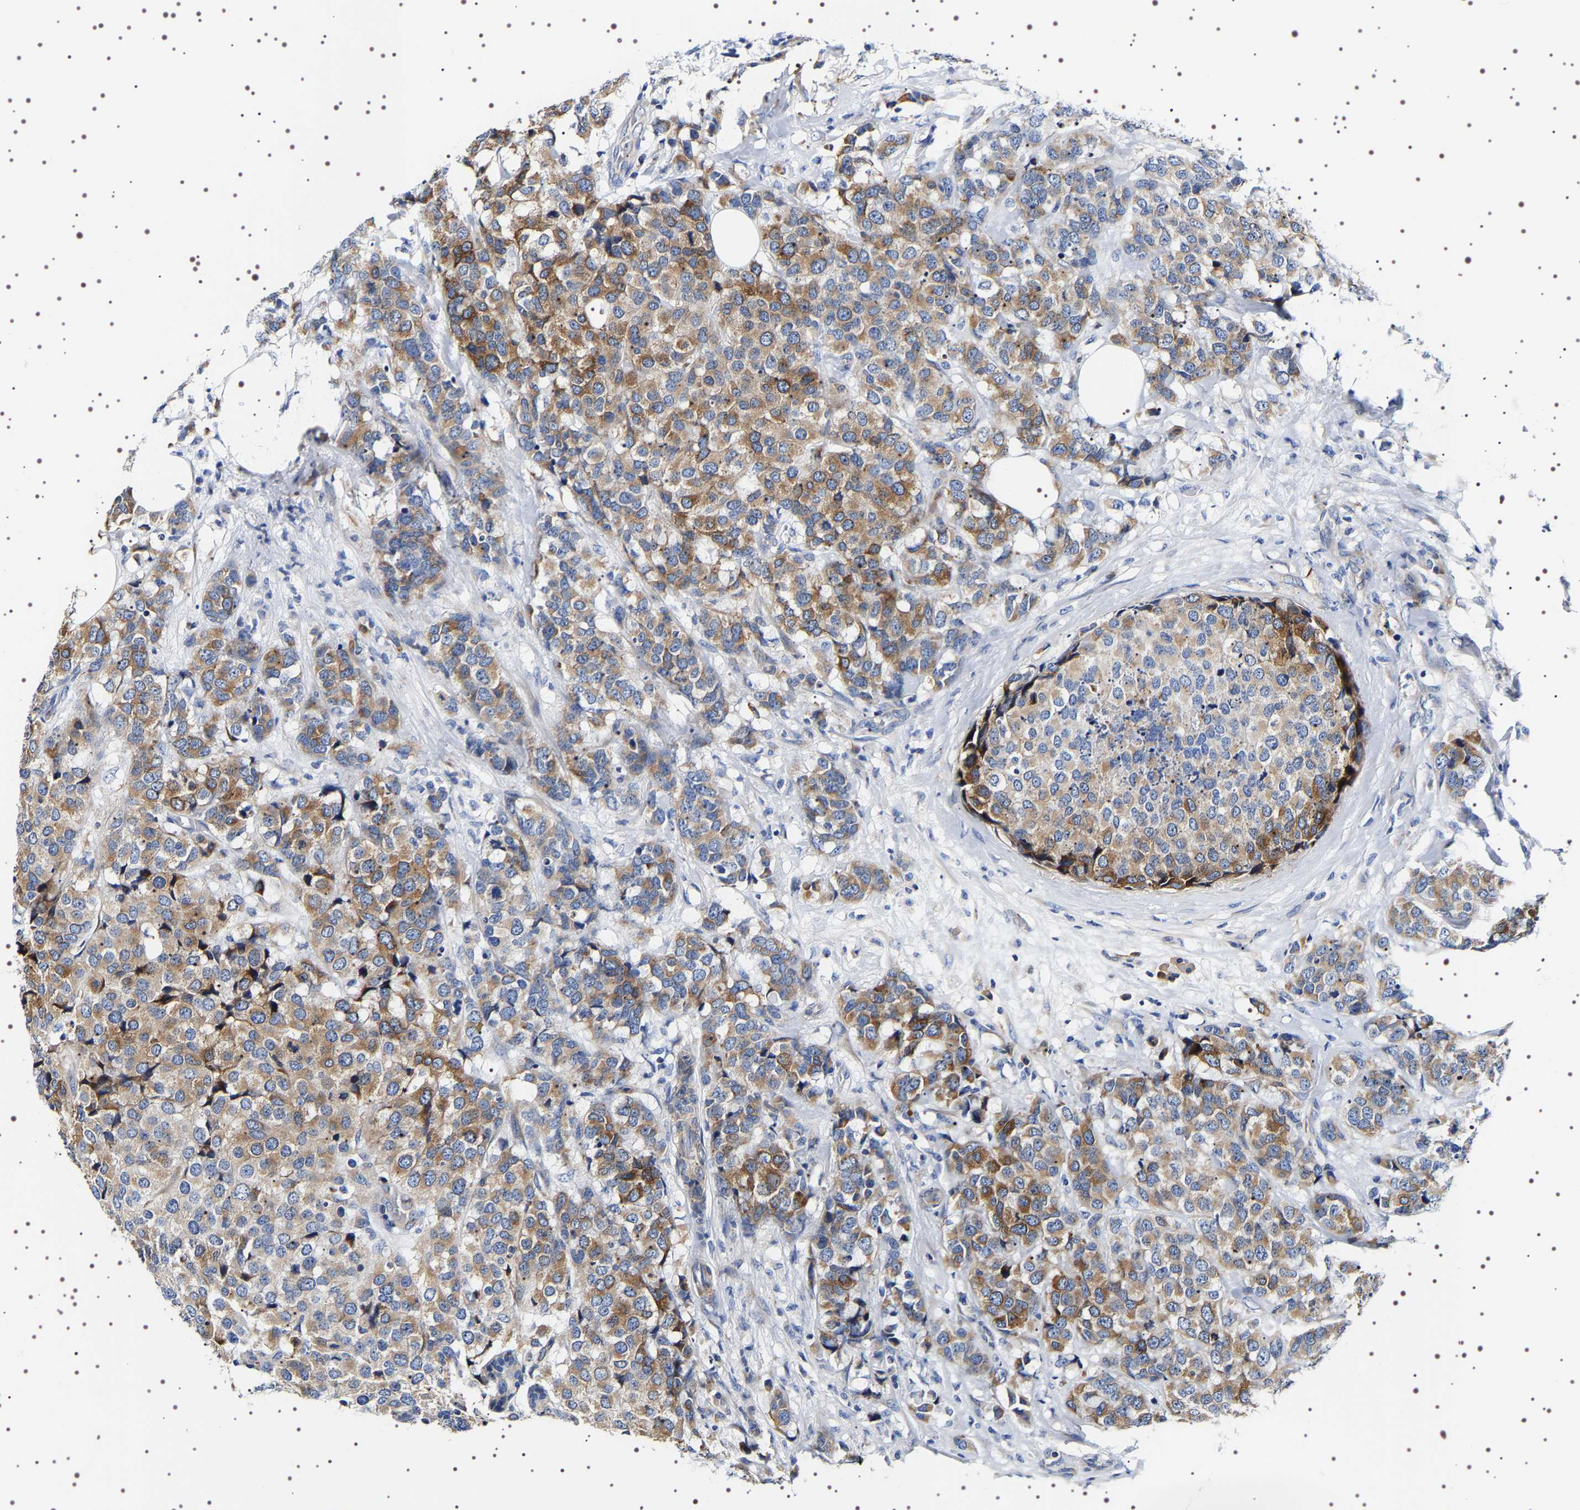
{"staining": {"intensity": "moderate", "quantity": ">75%", "location": "cytoplasmic/membranous"}, "tissue": "breast cancer", "cell_type": "Tumor cells", "image_type": "cancer", "snomed": [{"axis": "morphology", "description": "Lobular carcinoma"}, {"axis": "topography", "description": "Breast"}], "caption": "Protein expression analysis of human breast cancer reveals moderate cytoplasmic/membranous positivity in approximately >75% of tumor cells.", "gene": "SQLE", "patient": {"sex": "female", "age": 59}}